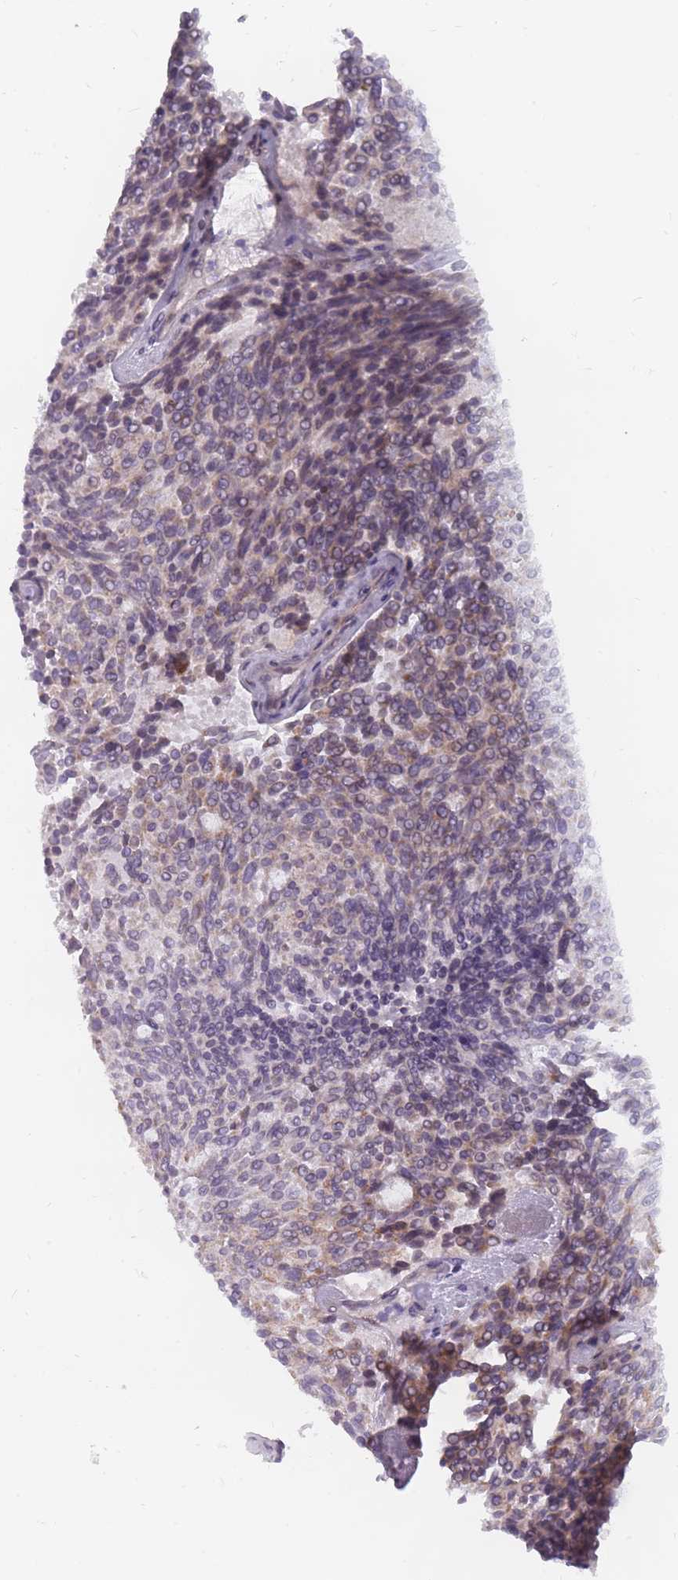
{"staining": {"intensity": "weak", "quantity": "25%-75%", "location": "cytoplasmic/membranous"}, "tissue": "carcinoid", "cell_type": "Tumor cells", "image_type": "cancer", "snomed": [{"axis": "morphology", "description": "Carcinoid, malignant, NOS"}, {"axis": "topography", "description": "Pancreas"}], "caption": "Carcinoid was stained to show a protein in brown. There is low levels of weak cytoplasmic/membranous expression in about 25%-75% of tumor cells.", "gene": "POMZP3", "patient": {"sex": "female", "age": 54}}